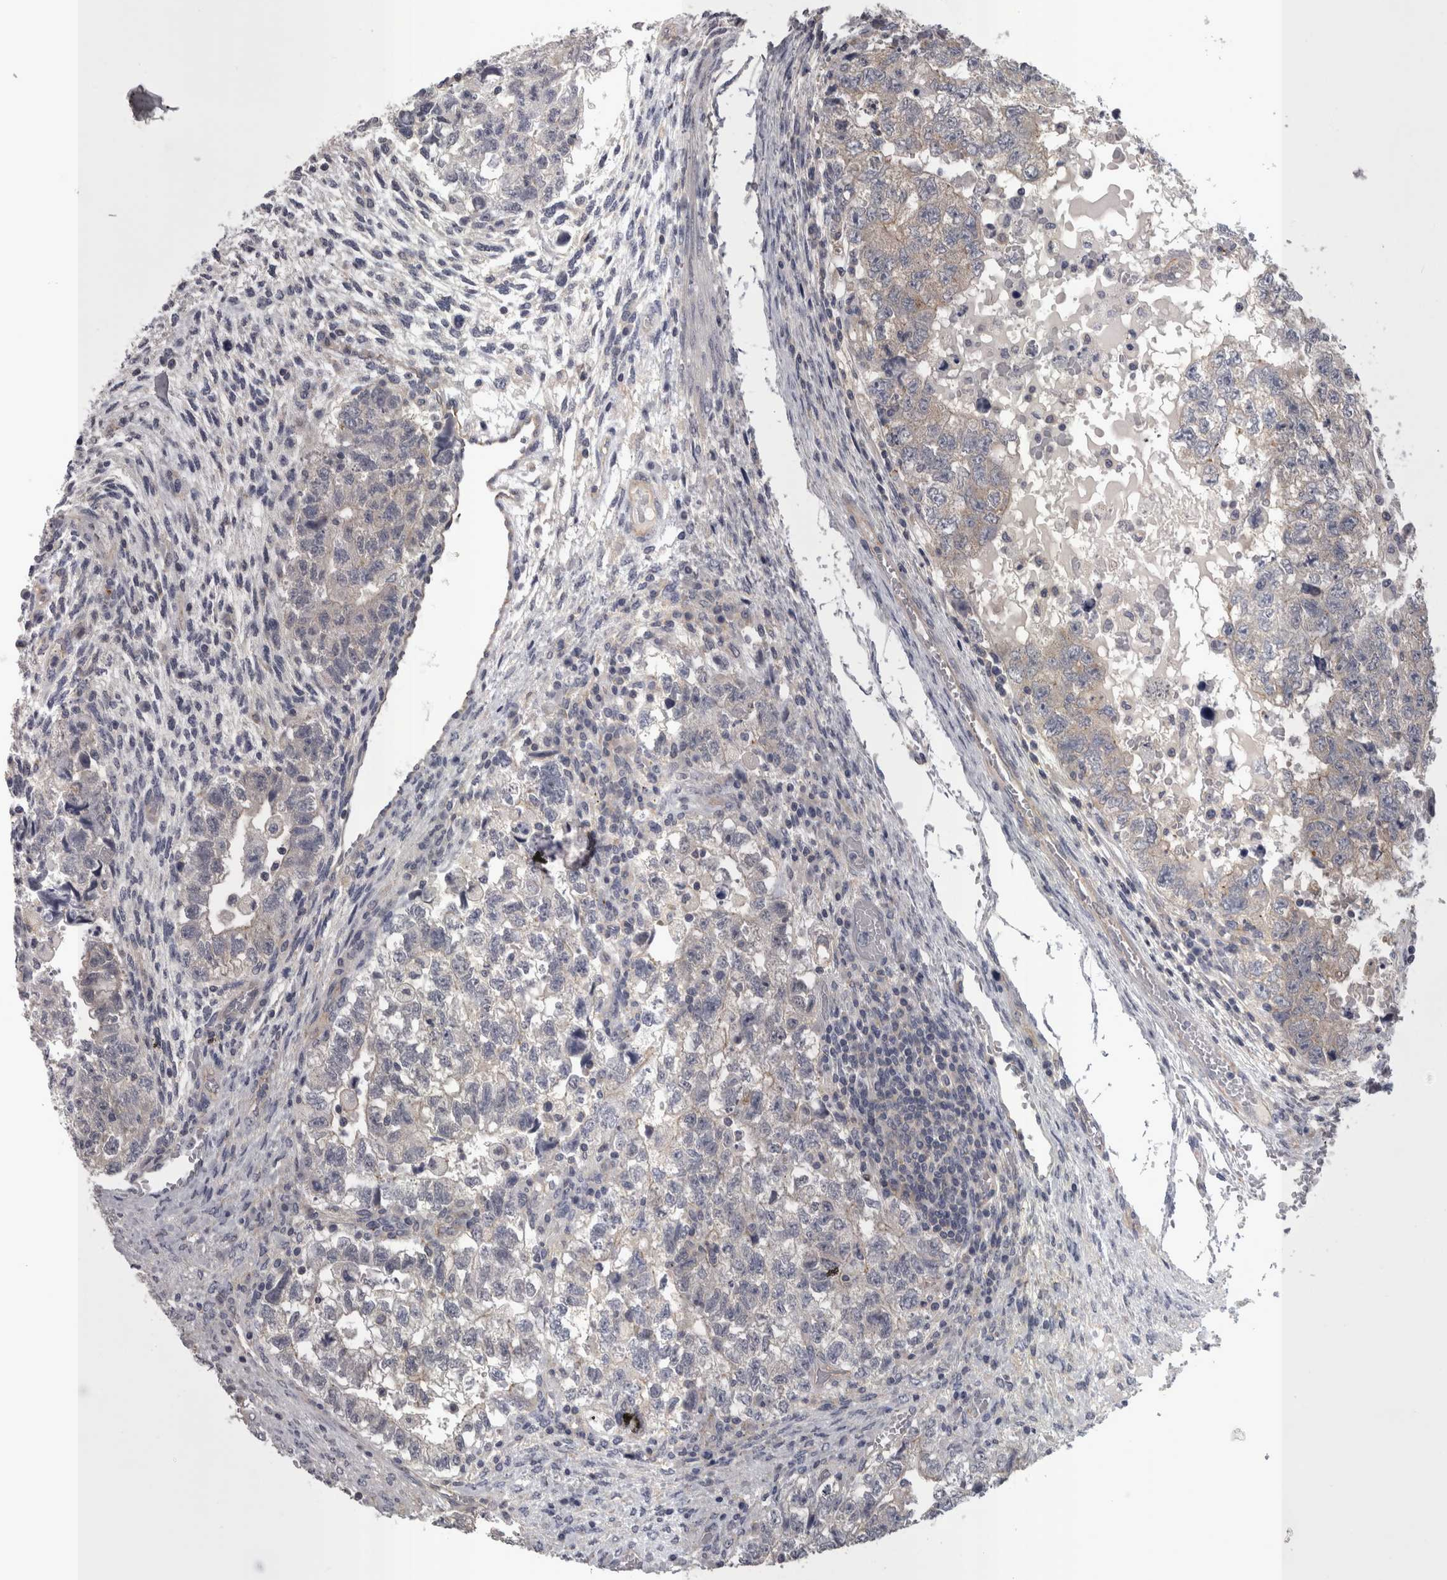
{"staining": {"intensity": "weak", "quantity": "<25%", "location": "cytoplasmic/membranous"}, "tissue": "testis cancer", "cell_type": "Tumor cells", "image_type": "cancer", "snomed": [{"axis": "morphology", "description": "Carcinoma, Embryonal, NOS"}, {"axis": "topography", "description": "Testis"}], "caption": "Tumor cells show no significant staining in testis embryonal carcinoma. (DAB (3,3'-diaminobenzidine) IHC with hematoxylin counter stain).", "gene": "LYZL6", "patient": {"sex": "male", "age": 36}}